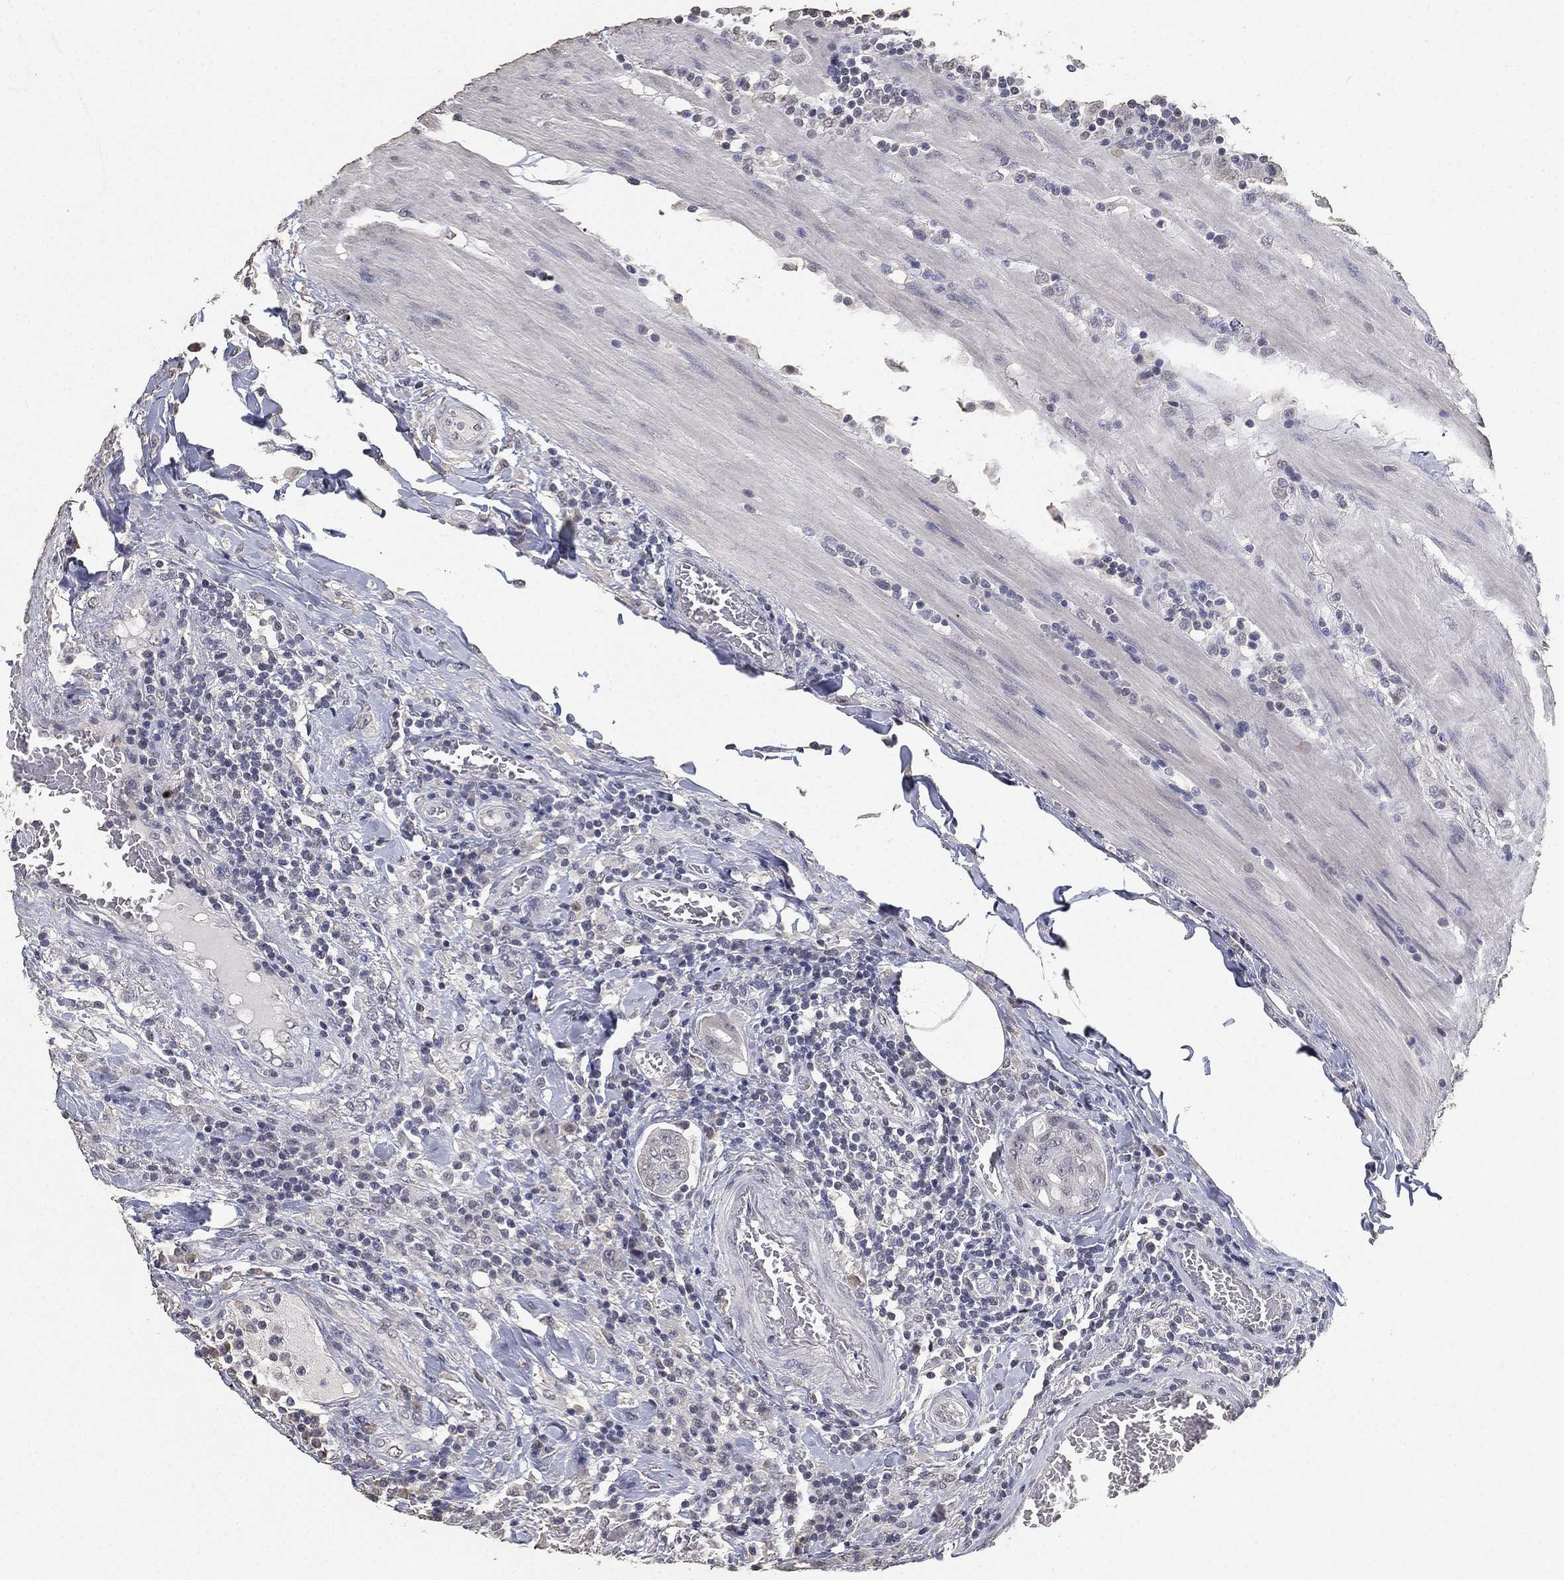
{"staining": {"intensity": "negative", "quantity": "none", "location": "none"}, "tissue": "colorectal cancer", "cell_type": "Tumor cells", "image_type": "cancer", "snomed": [{"axis": "morphology", "description": "Adenocarcinoma, NOS"}, {"axis": "topography", "description": "Colon"}], "caption": "An image of human colorectal cancer (adenocarcinoma) is negative for staining in tumor cells.", "gene": "DSG1", "patient": {"sex": "female", "age": 48}}